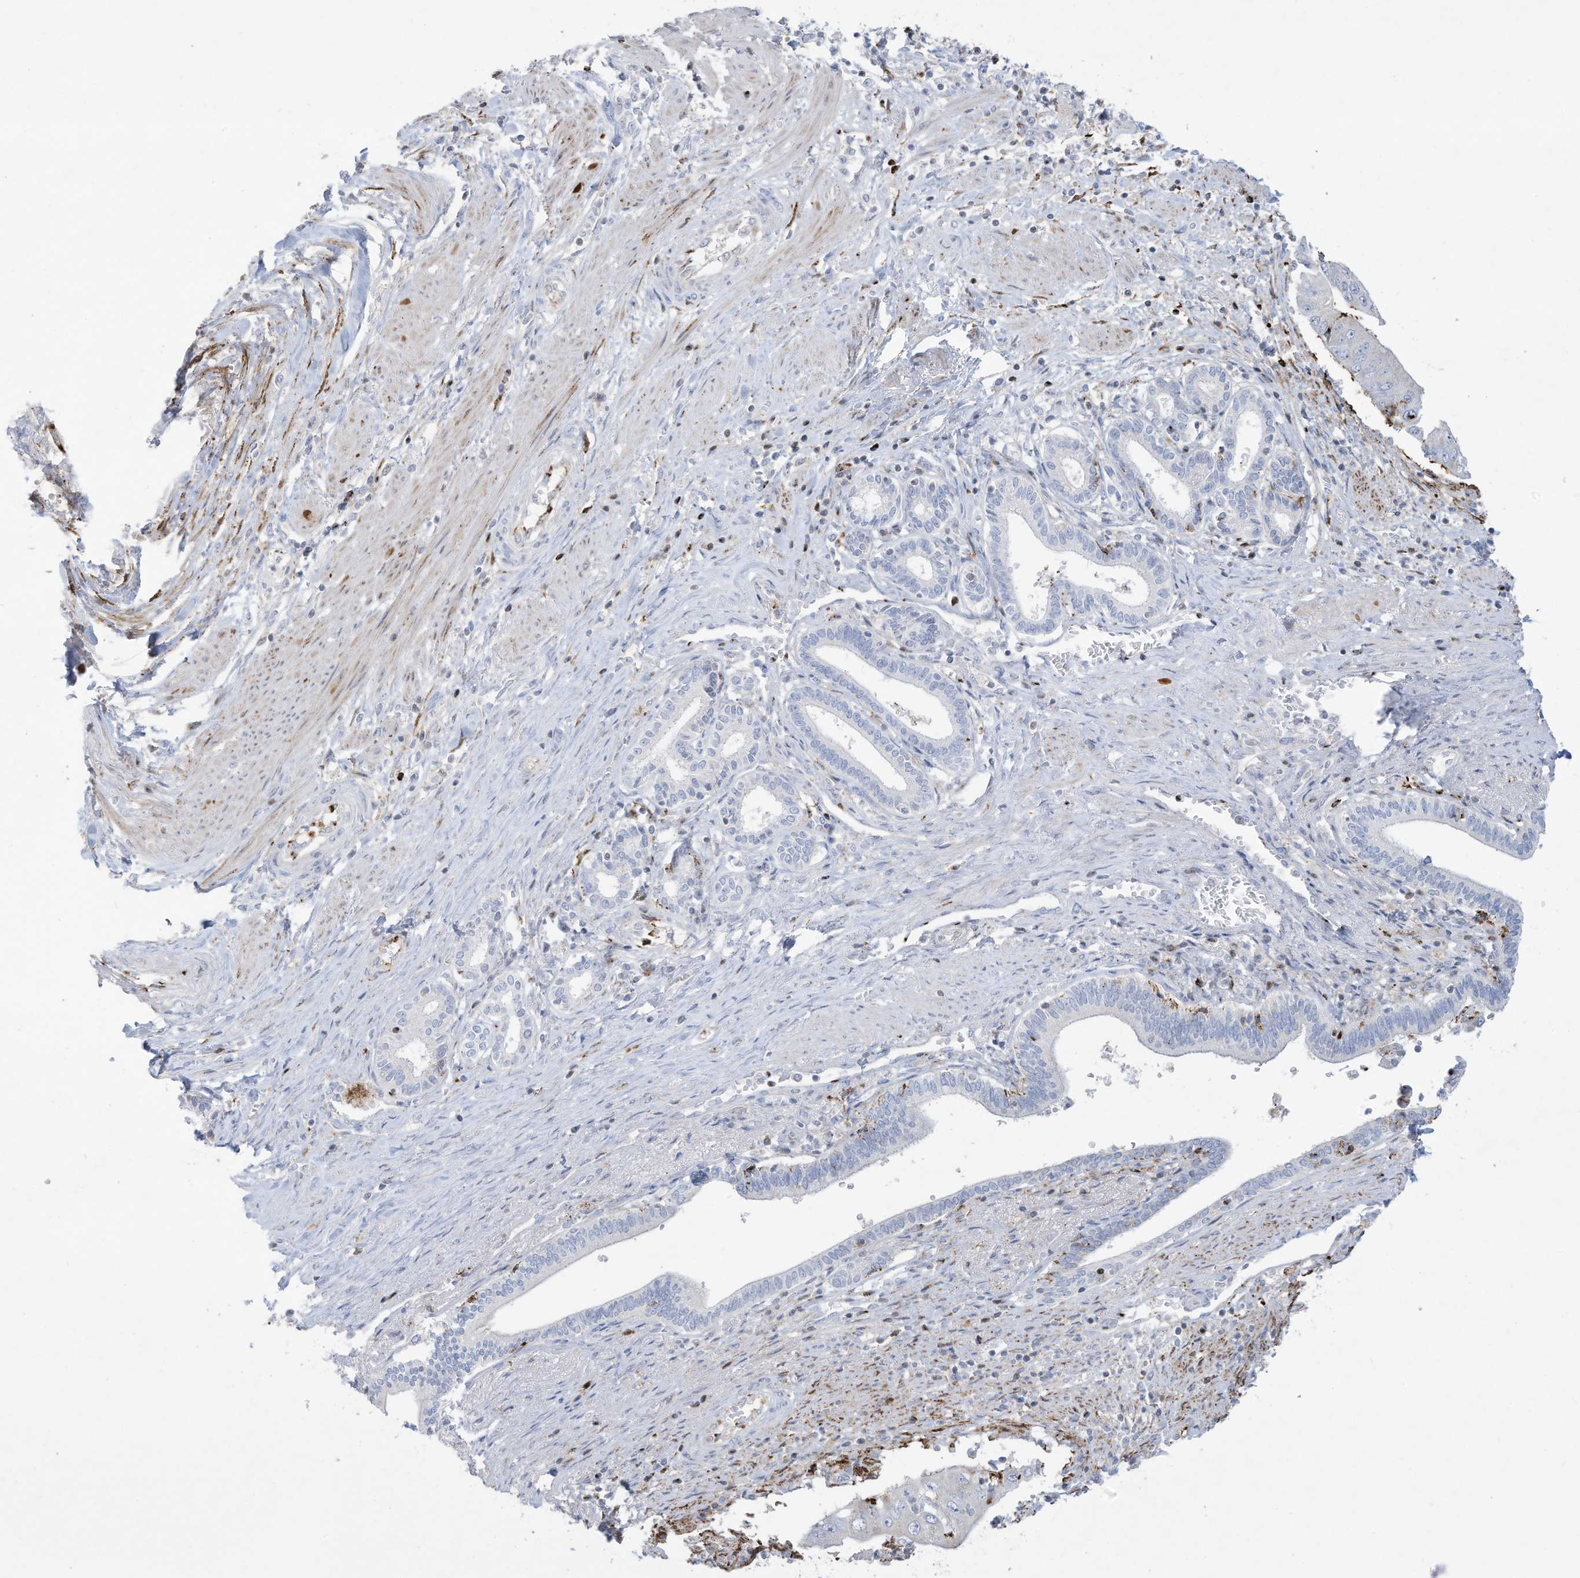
{"staining": {"intensity": "negative", "quantity": "none", "location": "none"}, "tissue": "pancreatic cancer", "cell_type": "Tumor cells", "image_type": "cancer", "snomed": [{"axis": "morphology", "description": "Adenocarcinoma, NOS"}, {"axis": "topography", "description": "Pancreas"}], "caption": "Protein analysis of adenocarcinoma (pancreatic) demonstrates no significant staining in tumor cells.", "gene": "THNSL2", "patient": {"sex": "female", "age": 77}}